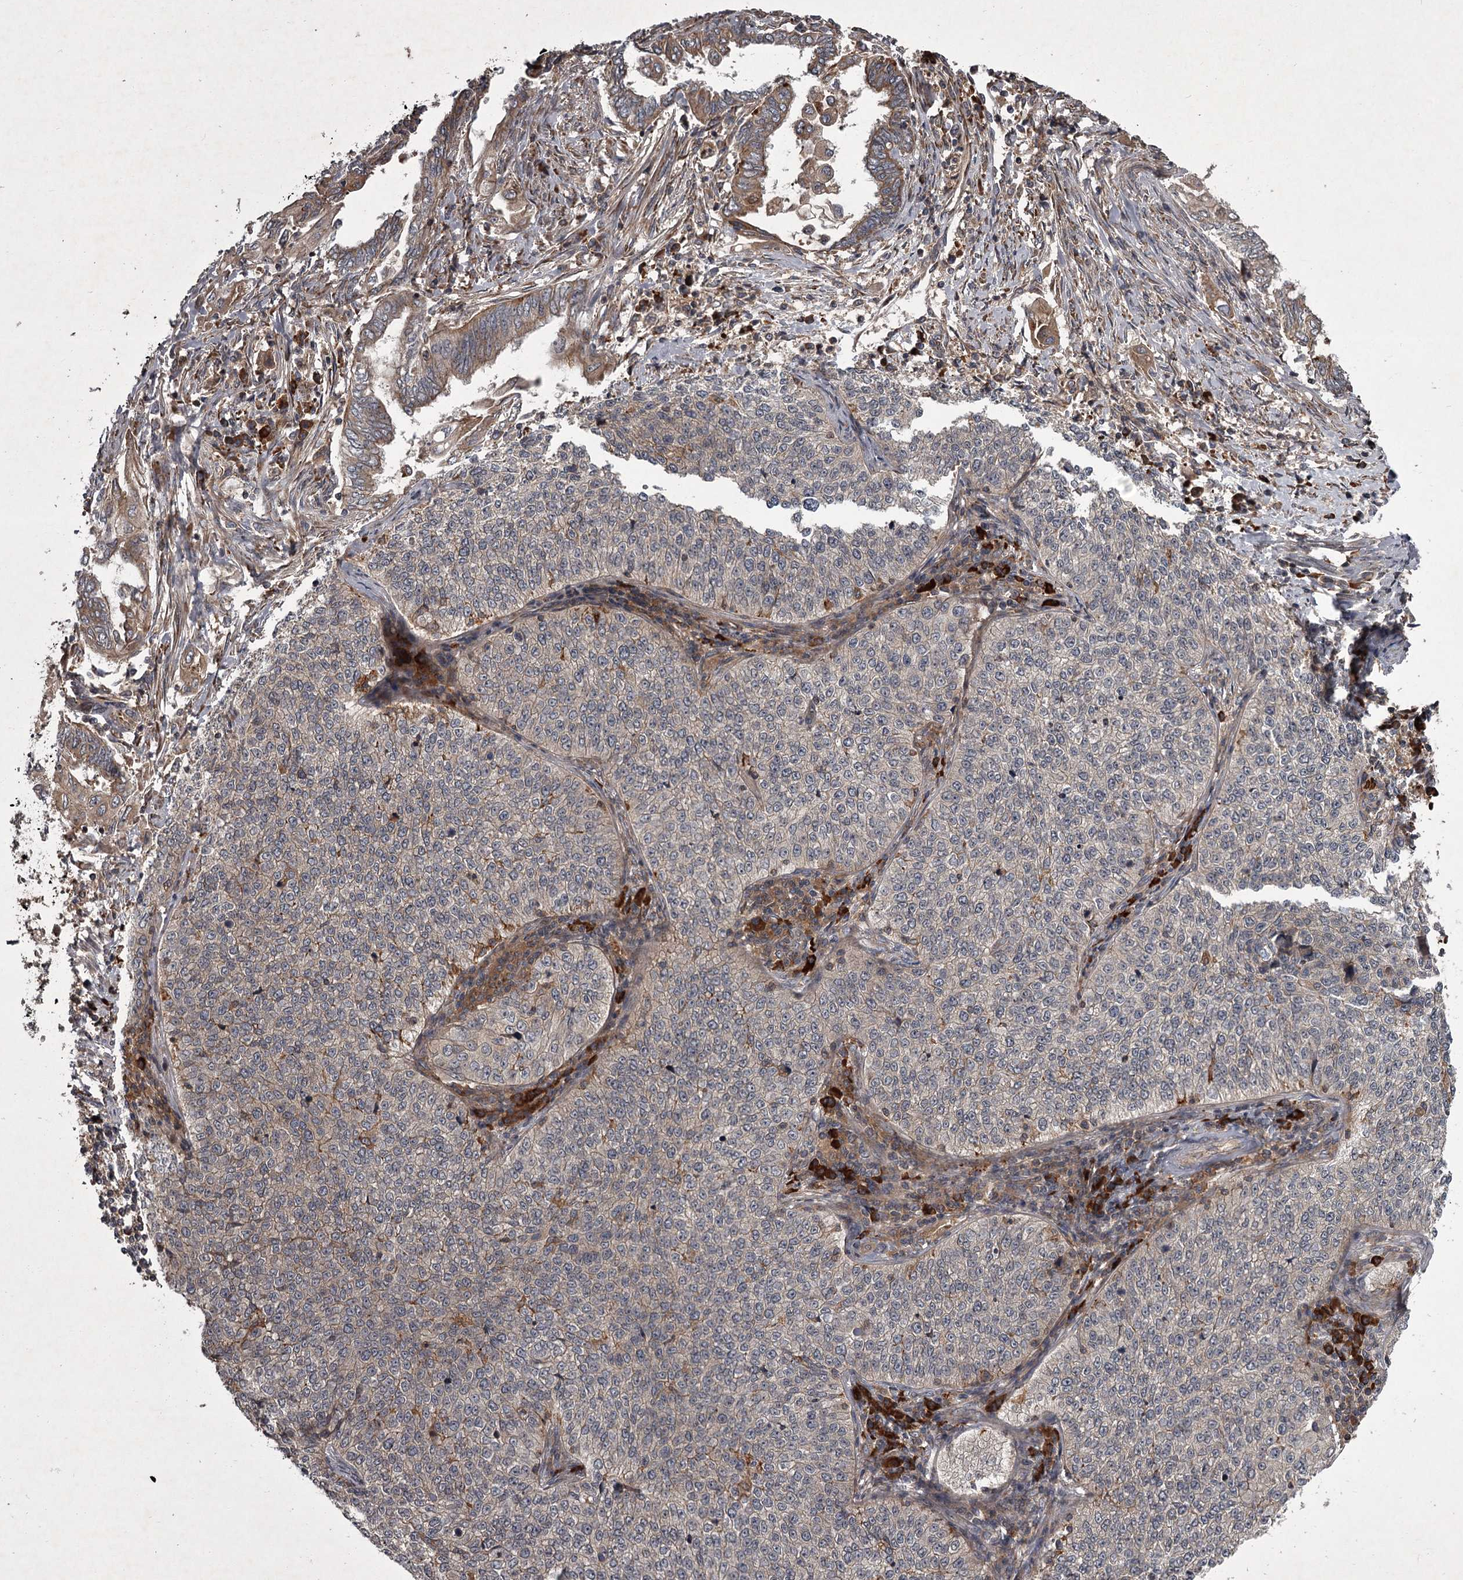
{"staining": {"intensity": "negative", "quantity": "none", "location": "none"}, "tissue": "cervical cancer", "cell_type": "Tumor cells", "image_type": "cancer", "snomed": [{"axis": "morphology", "description": "Squamous cell carcinoma, NOS"}, {"axis": "topography", "description": "Cervix"}], "caption": "Tumor cells show no significant protein expression in cervical squamous cell carcinoma.", "gene": "UNC93B1", "patient": {"sex": "female", "age": 35}}